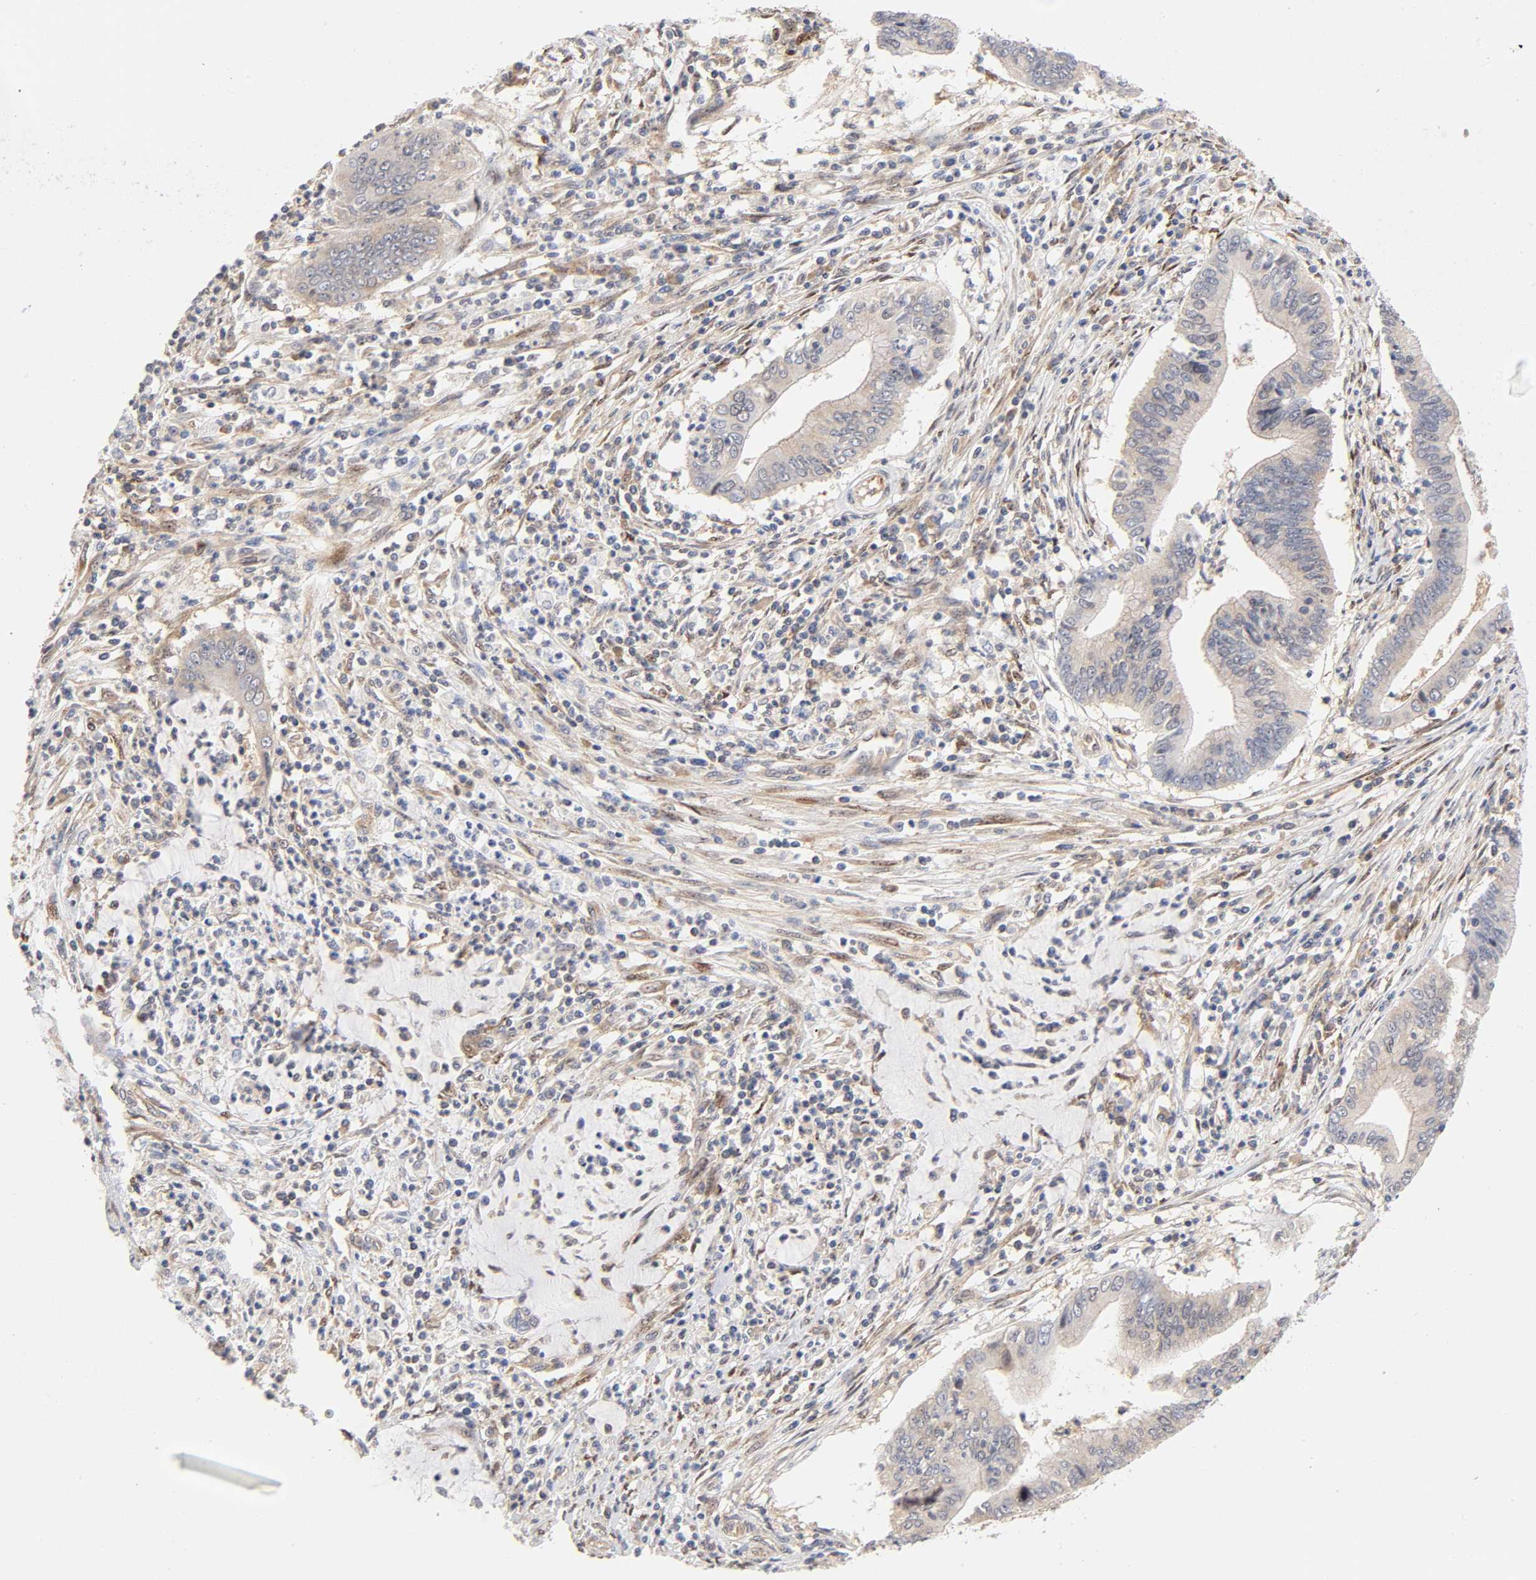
{"staining": {"intensity": "negative", "quantity": "none", "location": "none"}, "tissue": "cervical cancer", "cell_type": "Tumor cells", "image_type": "cancer", "snomed": [{"axis": "morphology", "description": "Adenocarcinoma, NOS"}, {"axis": "topography", "description": "Cervix"}], "caption": "Immunohistochemical staining of human cervical cancer exhibits no significant expression in tumor cells. Brightfield microscopy of IHC stained with DAB (3,3'-diaminobenzidine) (brown) and hematoxylin (blue), captured at high magnification.", "gene": "PAFAH1B1", "patient": {"sex": "female", "age": 36}}